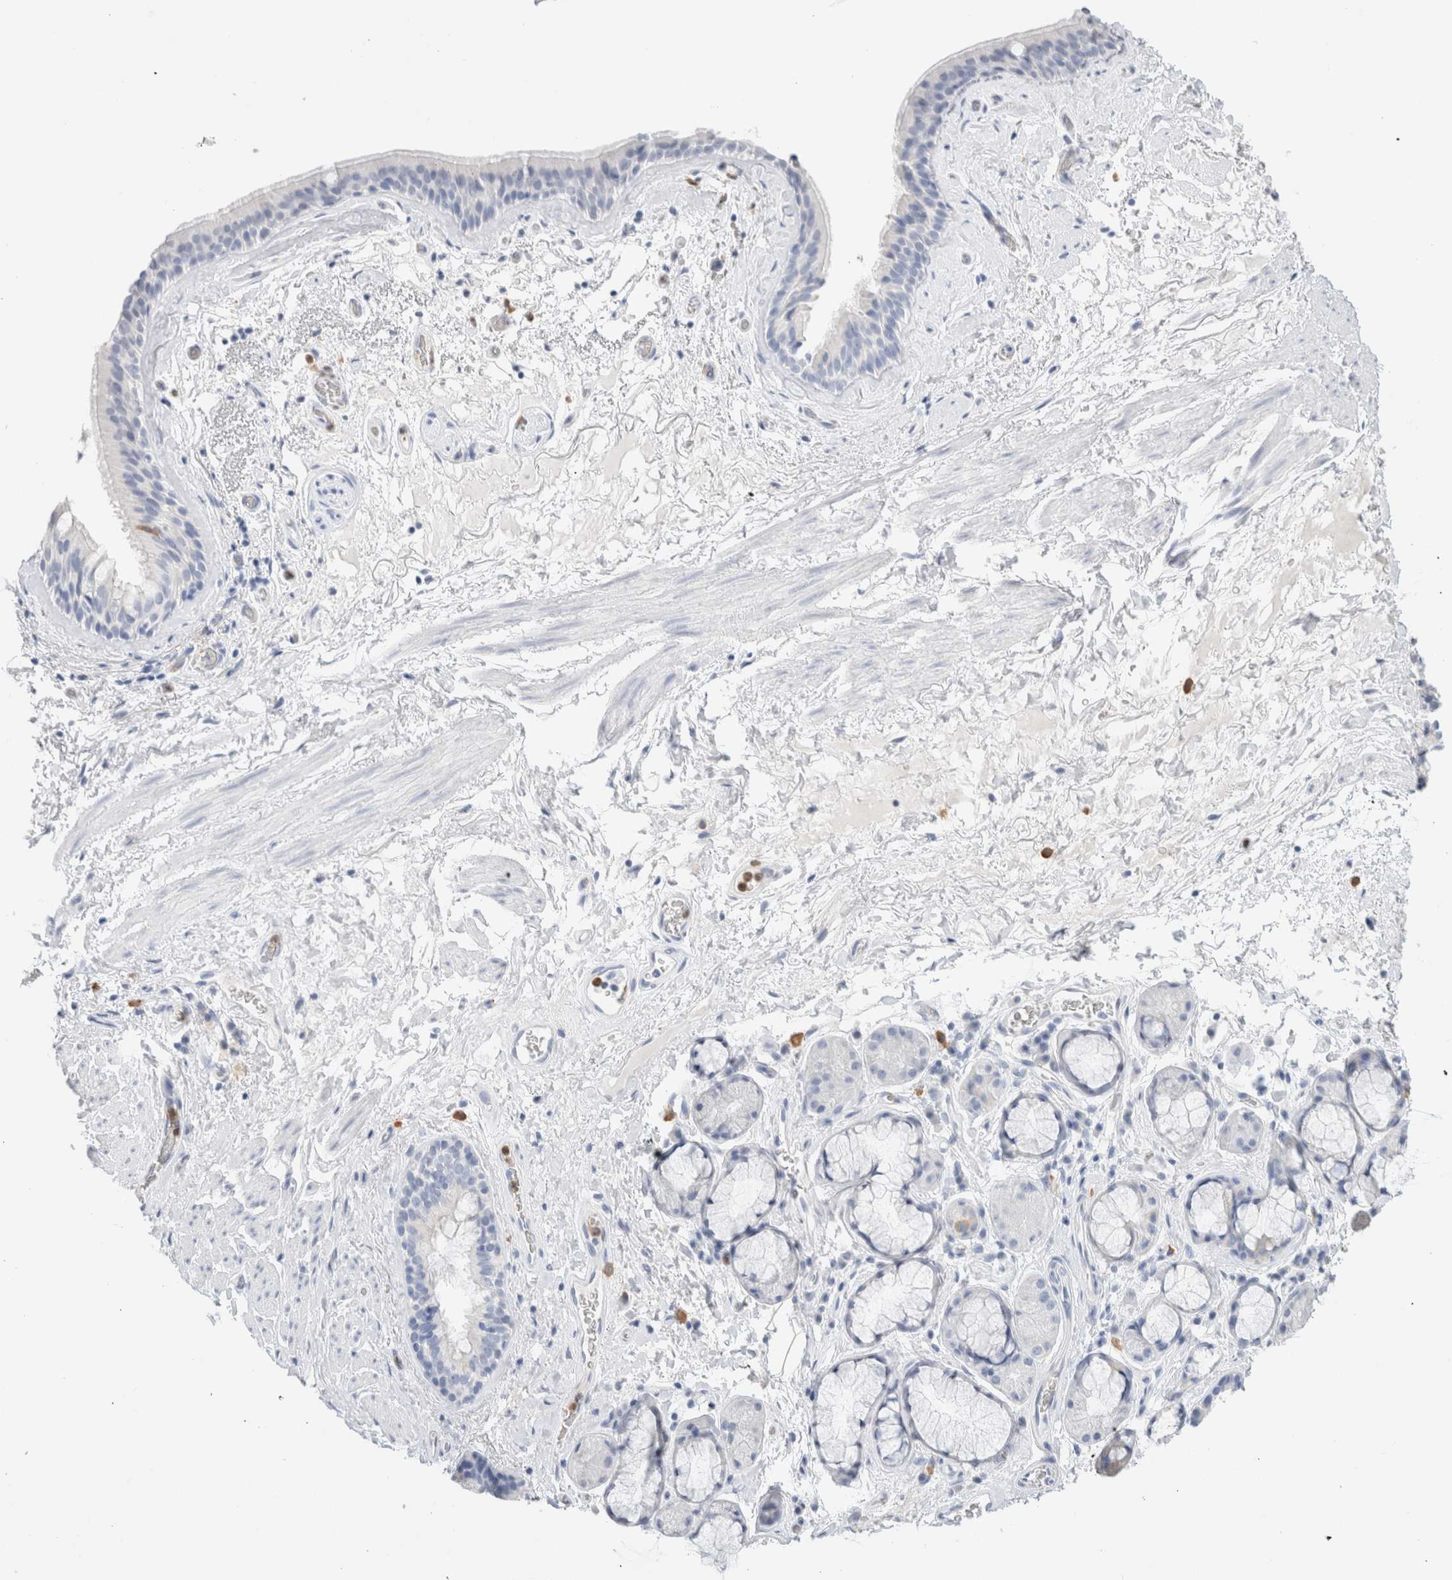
{"staining": {"intensity": "negative", "quantity": "none", "location": "none"}, "tissue": "bronchus", "cell_type": "Respiratory epithelial cells", "image_type": "normal", "snomed": [{"axis": "morphology", "description": "Normal tissue, NOS"}, {"axis": "topography", "description": "Cartilage tissue"}], "caption": "A micrograph of human bronchus is negative for staining in respiratory epithelial cells. (DAB (3,3'-diaminobenzidine) immunohistochemistry with hematoxylin counter stain).", "gene": "ARG1", "patient": {"sex": "female", "age": 63}}